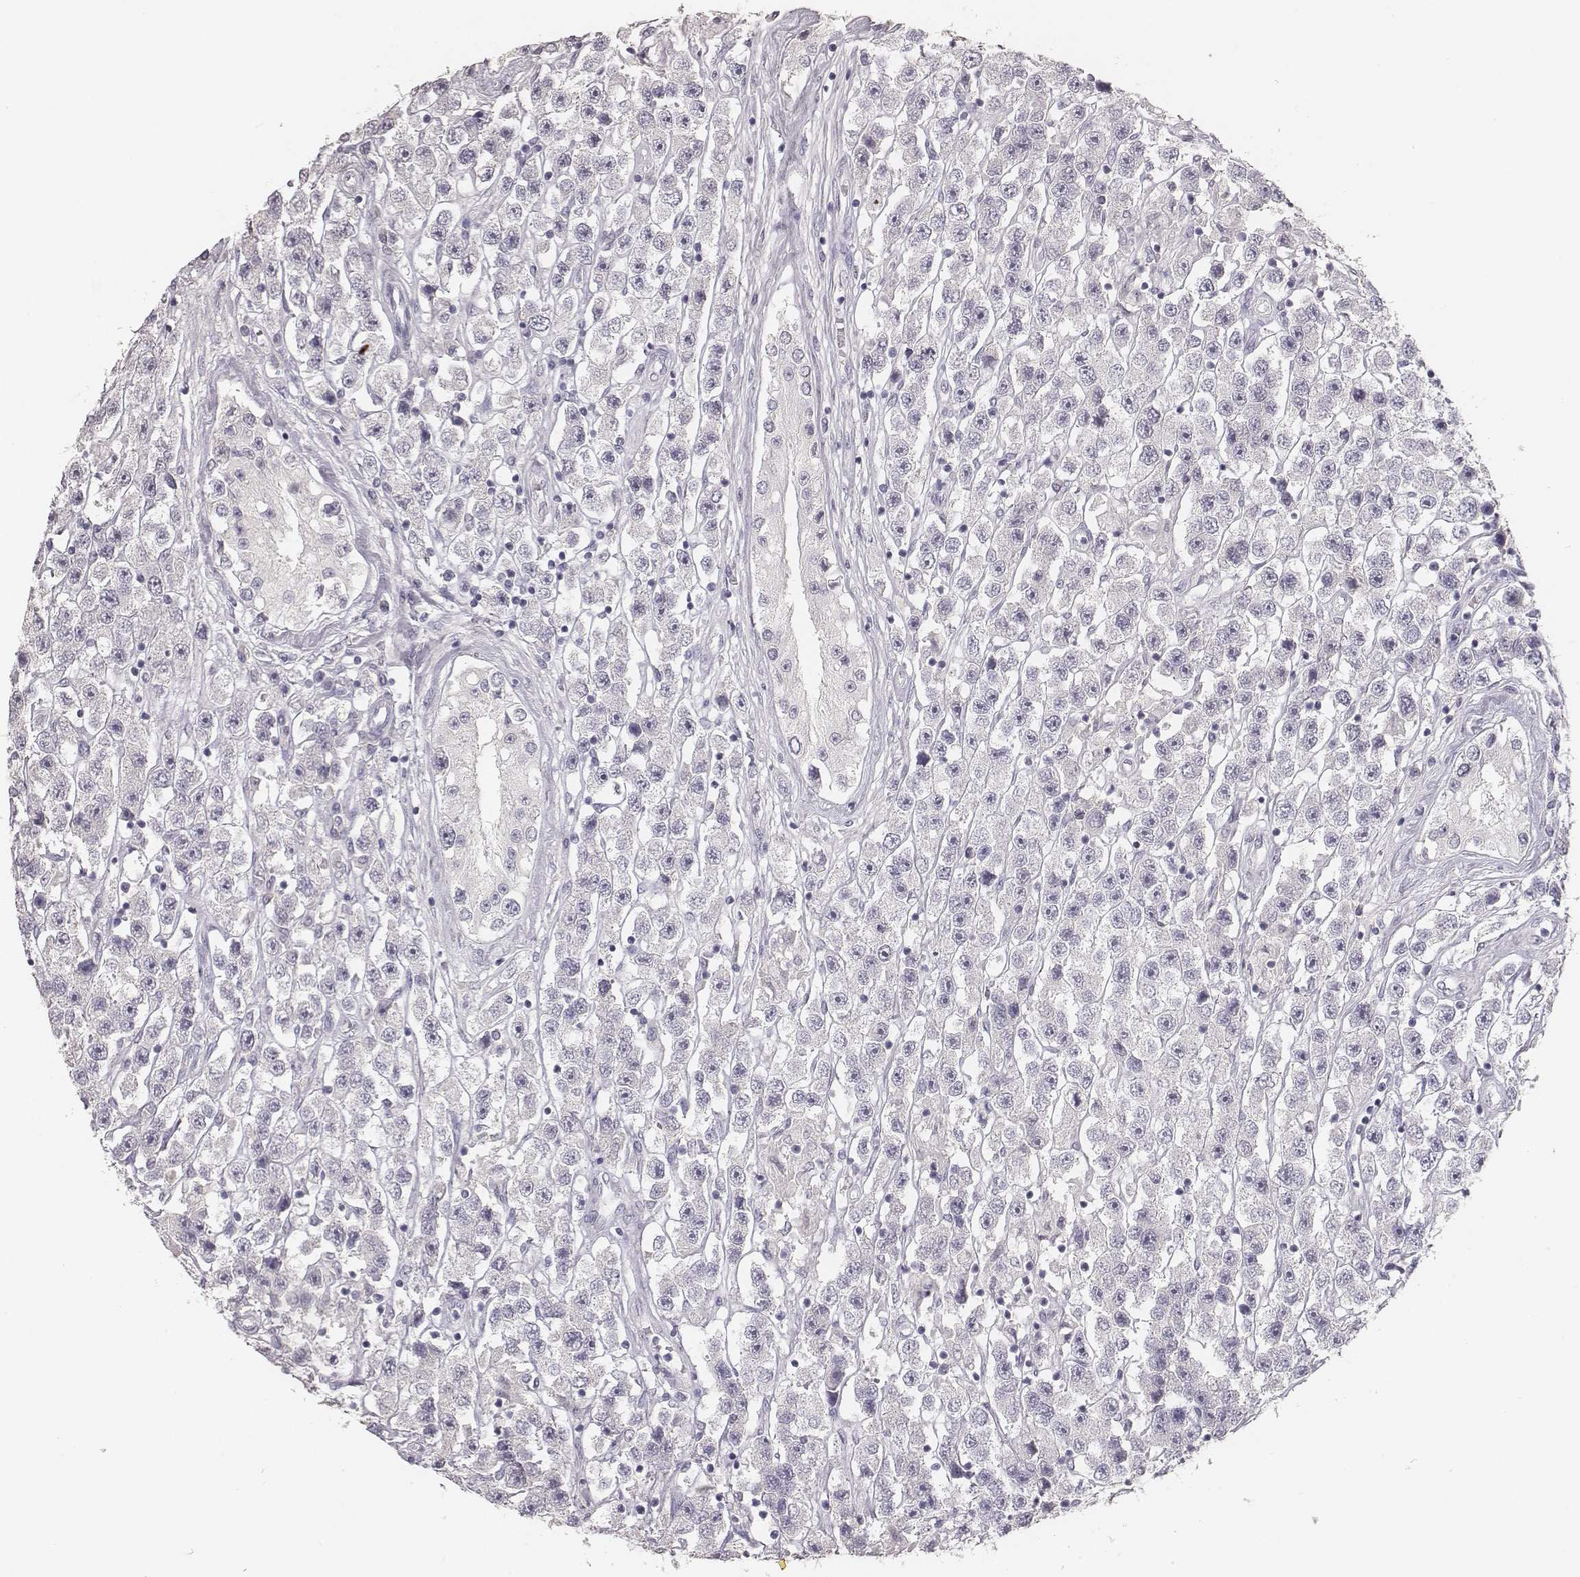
{"staining": {"intensity": "negative", "quantity": "none", "location": "none"}, "tissue": "testis cancer", "cell_type": "Tumor cells", "image_type": "cancer", "snomed": [{"axis": "morphology", "description": "Seminoma, NOS"}, {"axis": "topography", "description": "Testis"}], "caption": "Immunohistochemistry micrograph of neoplastic tissue: testis cancer stained with DAB (3,3'-diaminobenzidine) exhibits no significant protein staining in tumor cells. (DAB (3,3'-diaminobenzidine) immunohistochemistry (IHC), high magnification).", "gene": "MYH6", "patient": {"sex": "male", "age": 45}}